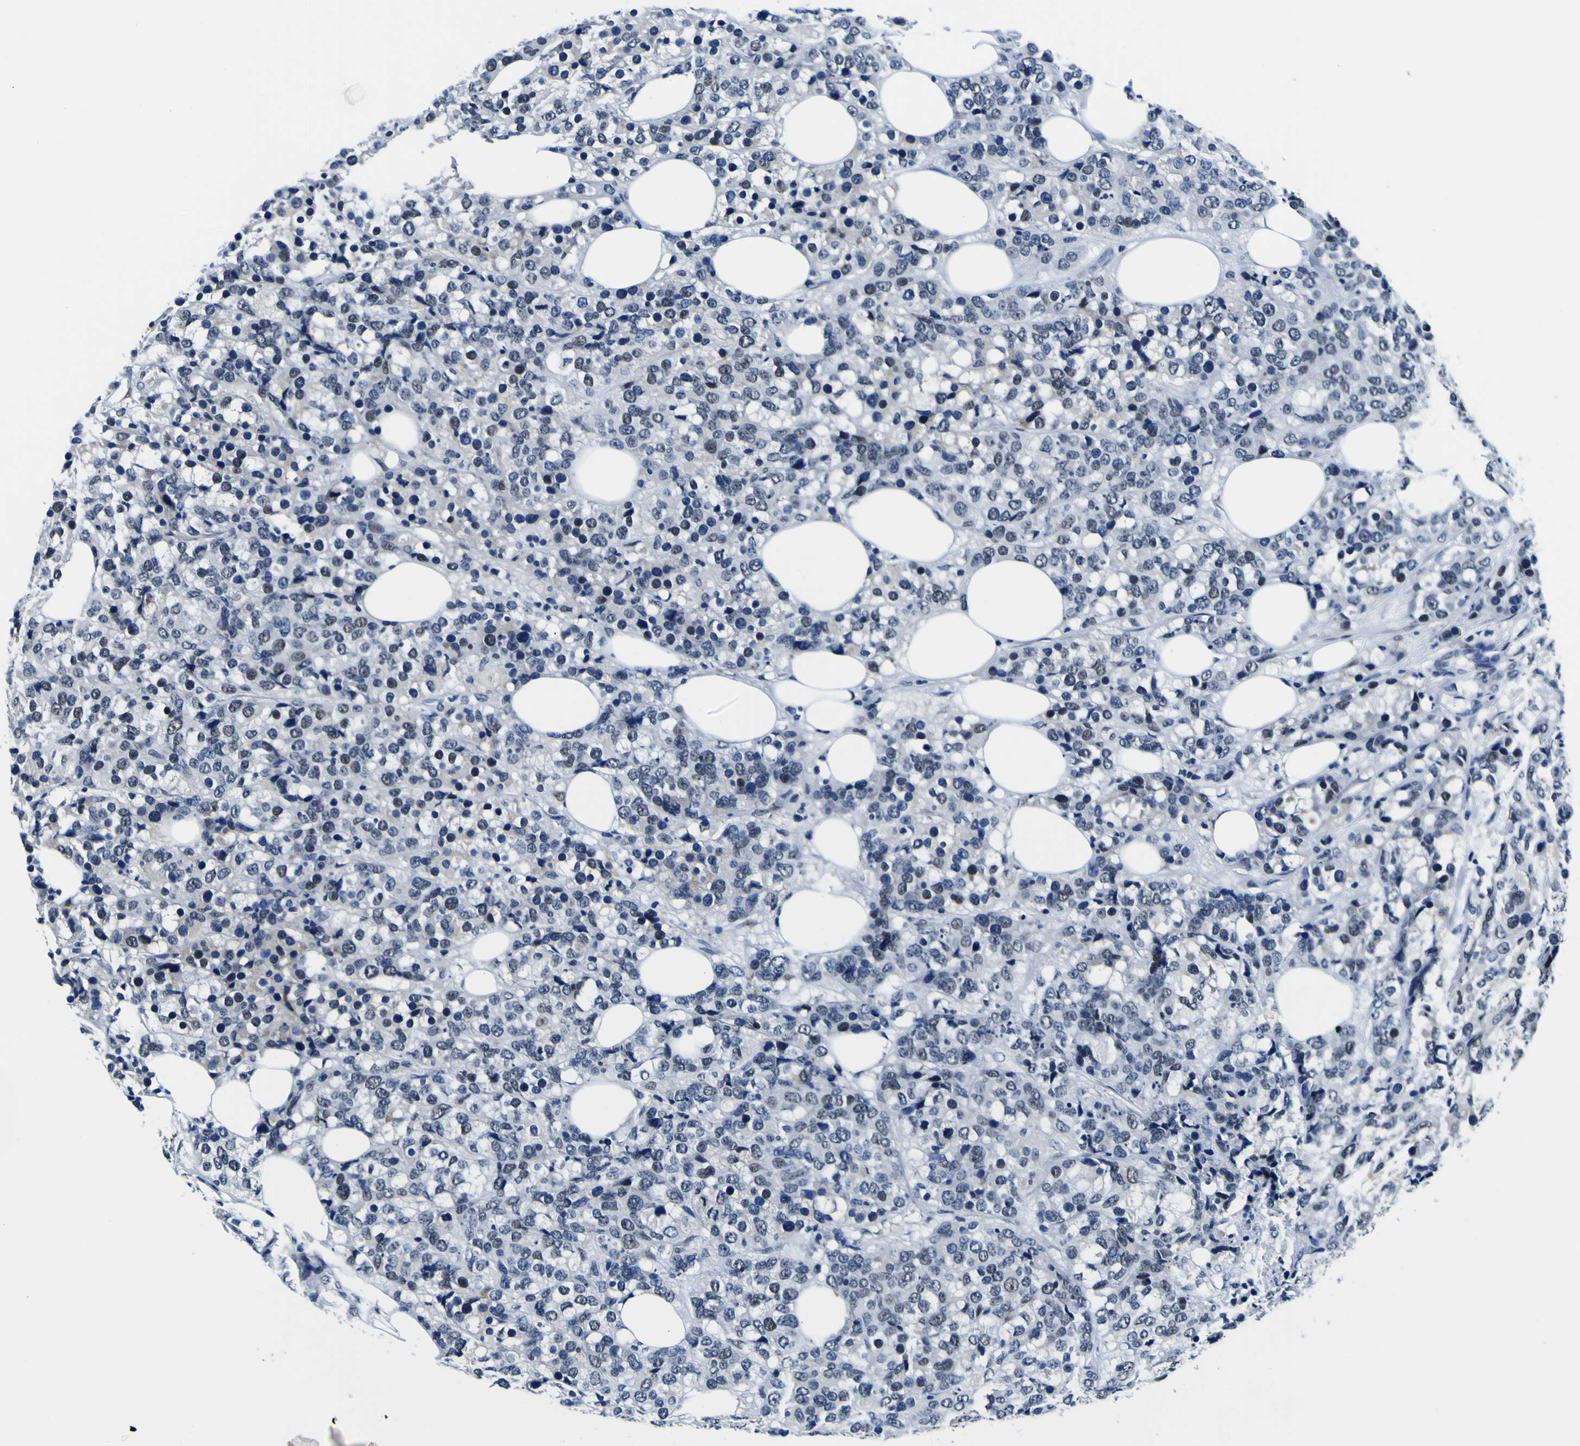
{"staining": {"intensity": "negative", "quantity": "none", "location": "none"}, "tissue": "breast cancer", "cell_type": "Tumor cells", "image_type": "cancer", "snomed": [{"axis": "morphology", "description": "Lobular carcinoma"}, {"axis": "topography", "description": "Breast"}], "caption": "DAB (3,3'-diaminobenzidine) immunohistochemical staining of lobular carcinoma (breast) exhibits no significant expression in tumor cells.", "gene": "CUL4B", "patient": {"sex": "female", "age": 59}}